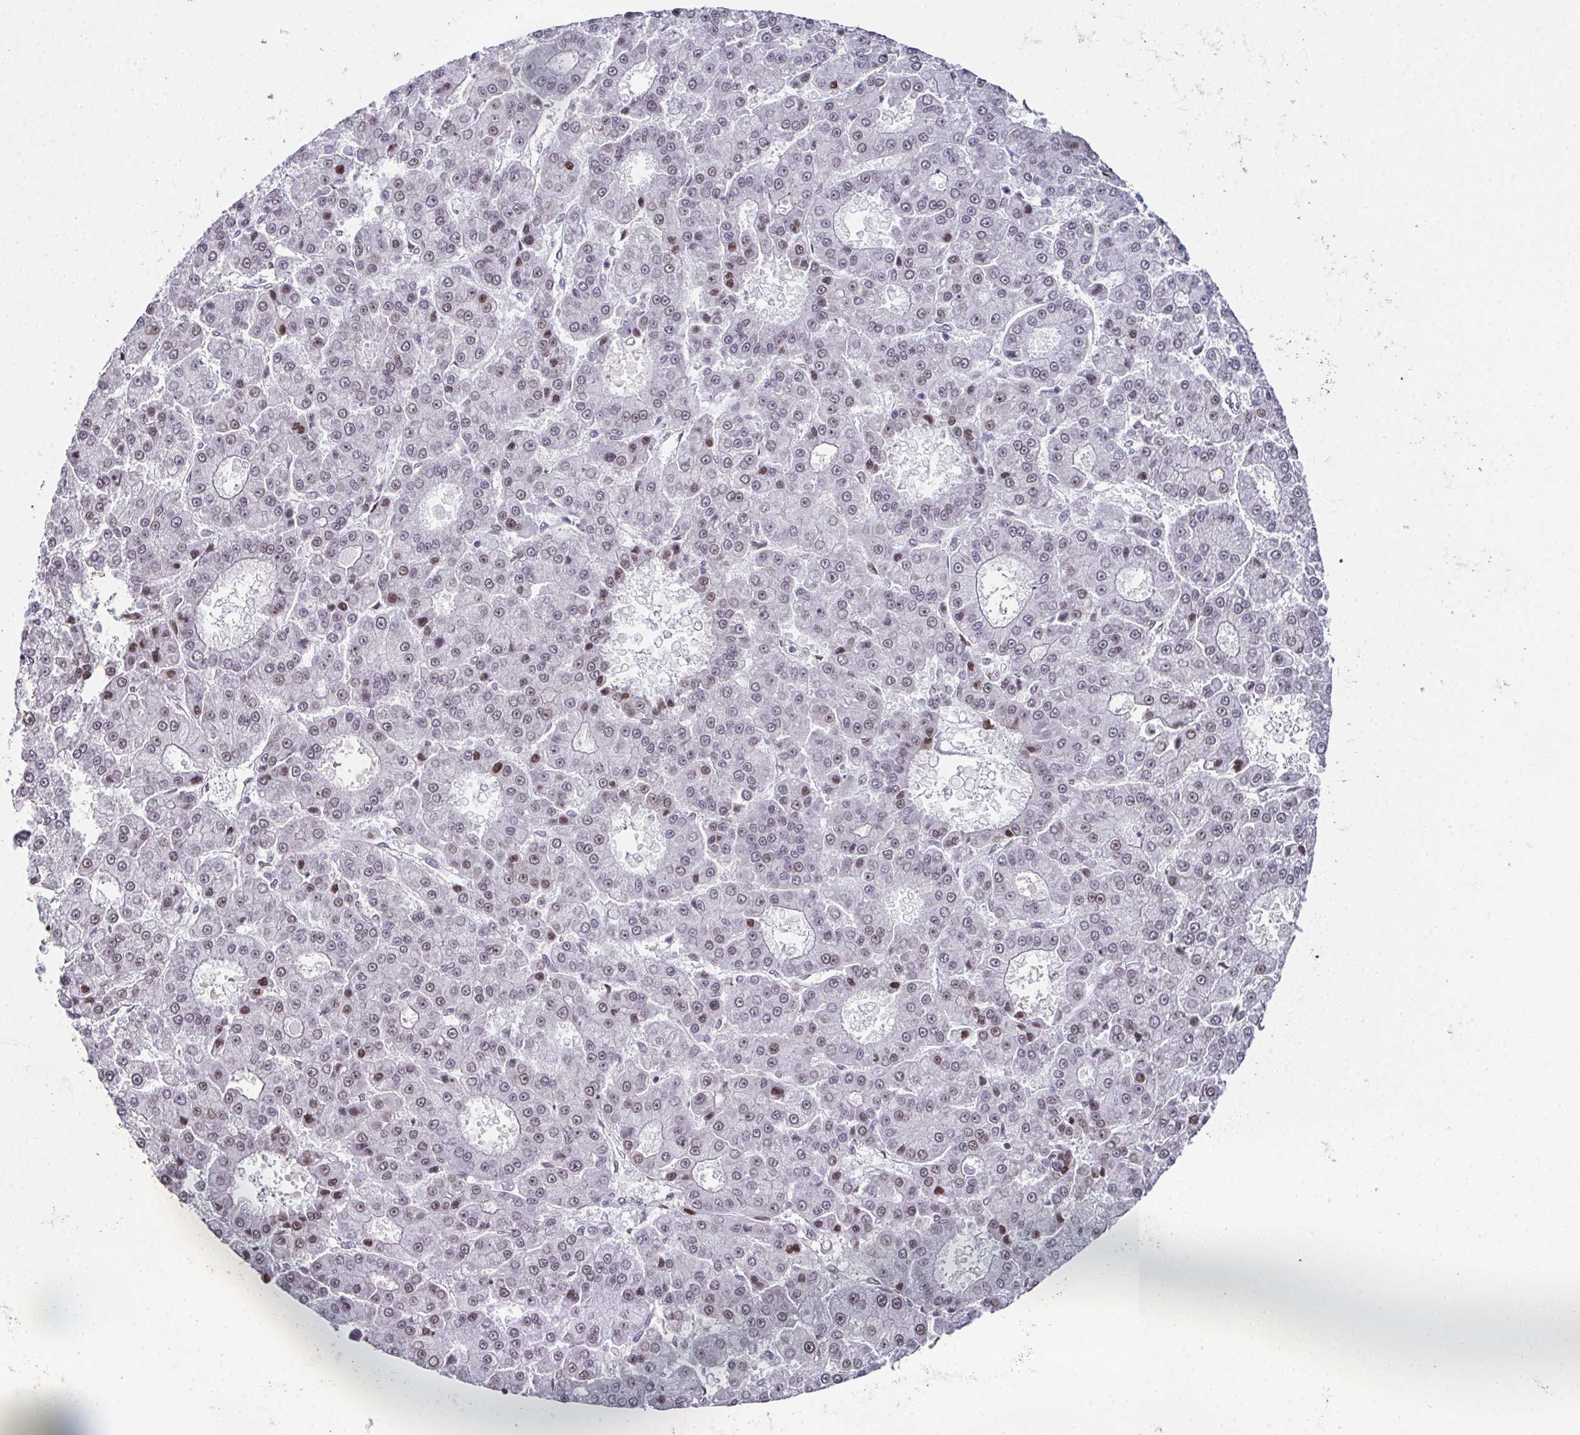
{"staining": {"intensity": "weak", "quantity": "<25%", "location": "nuclear"}, "tissue": "liver cancer", "cell_type": "Tumor cells", "image_type": "cancer", "snomed": [{"axis": "morphology", "description": "Carcinoma, Hepatocellular, NOS"}, {"axis": "topography", "description": "Liver"}], "caption": "Liver hepatocellular carcinoma stained for a protein using immunohistochemistry (IHC) shows no staining tumor cells.", "gene": "RB1", "patient": {"sex": "male", "age": 70}}